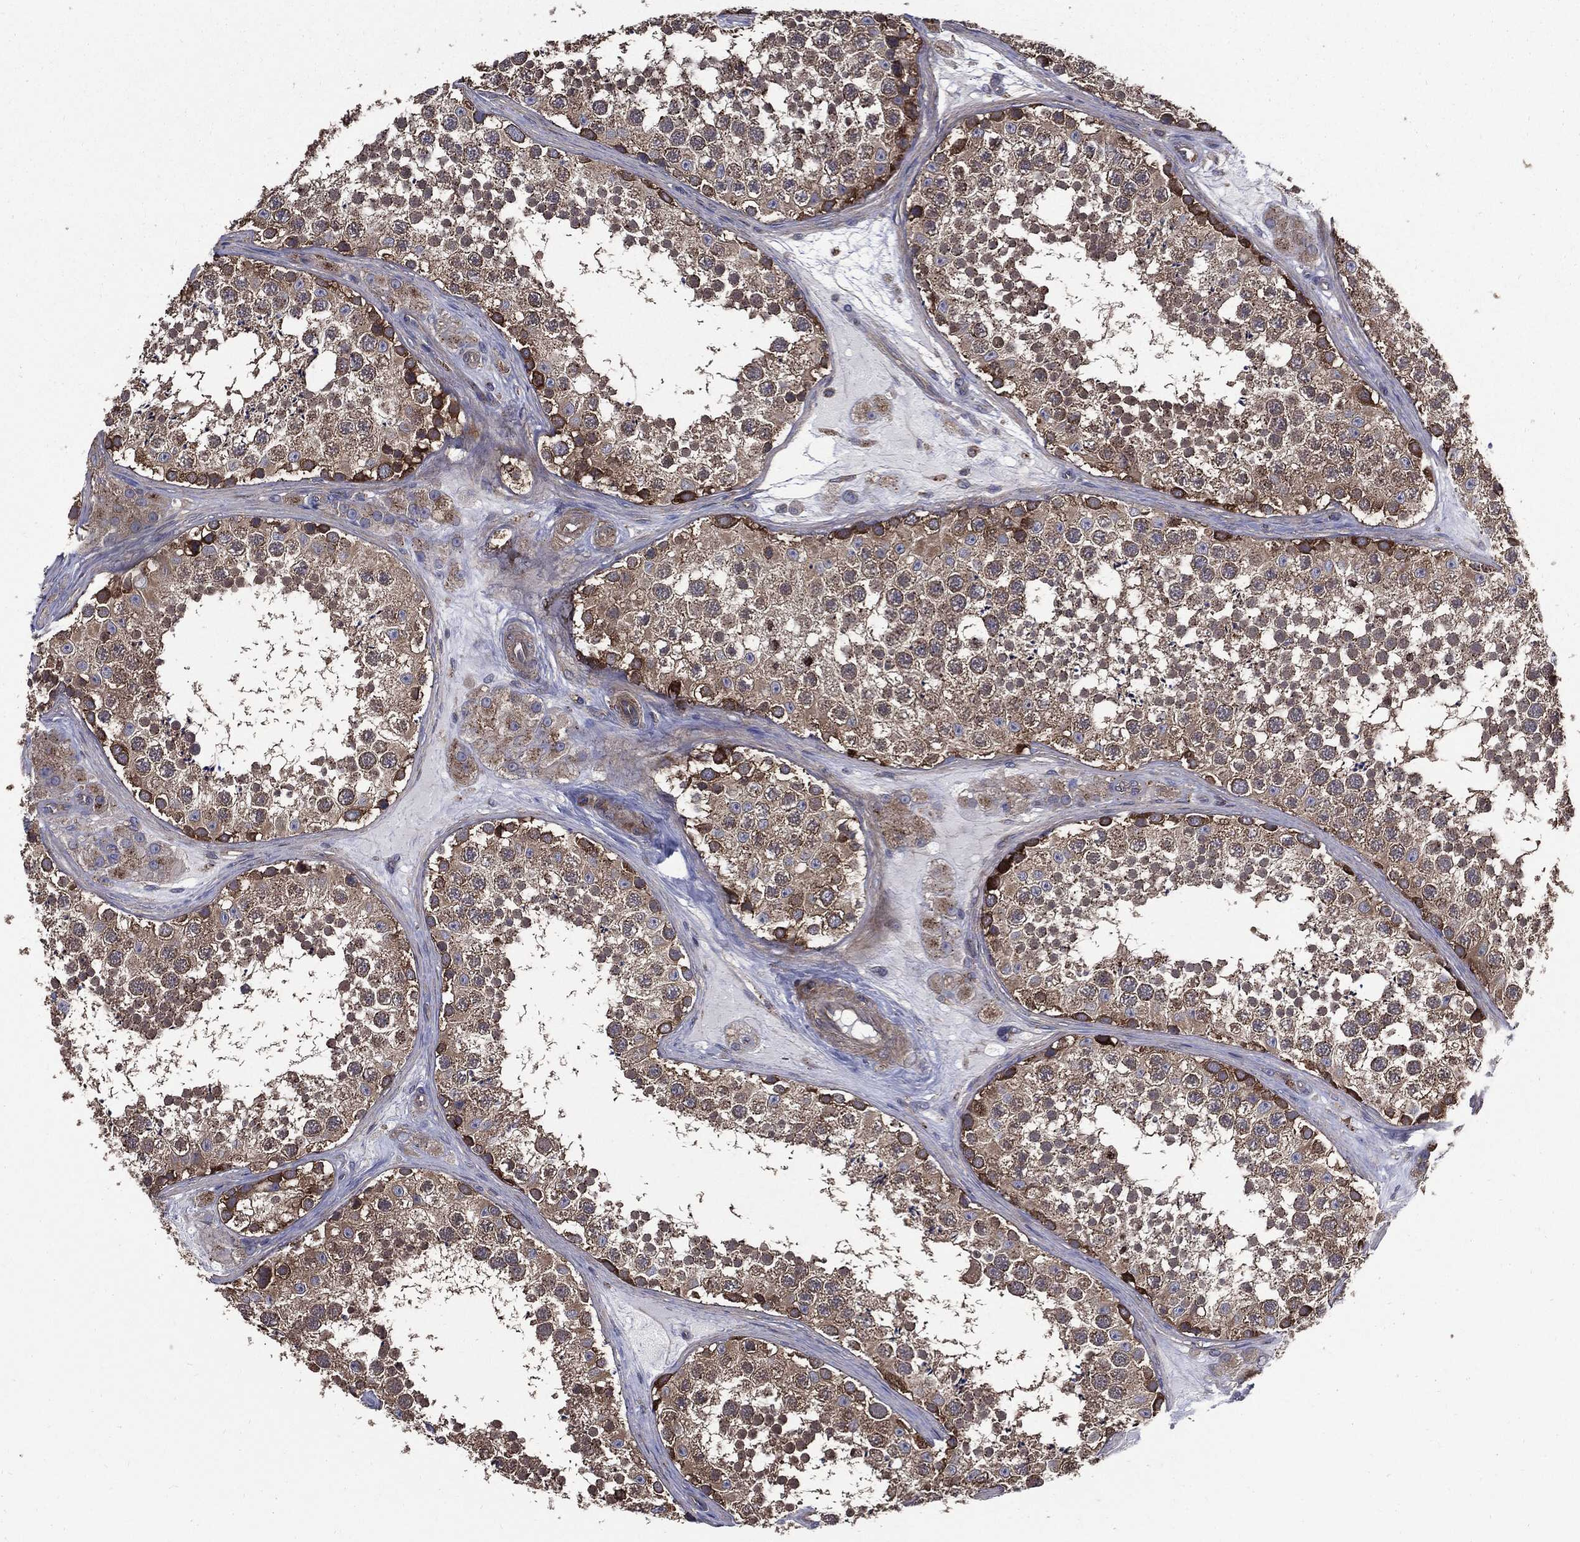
{"staining": {"intensity": "strong", "quantity": "<25%", "location": "cytoplasmic/membranous"}, "tissue": "testis", "cell_type": "Cells in seminiferous ducts", "image_type": "normal", "snomed": [{"axis": "morphology", "description": "Normal tissue, NOS"}, {"axis": "topography", "description": "Testis"}], "caption": "Protein staining of unremarkable testis reveals strong cytoplasmic/membranous staining in approximately <25% of cells in seminiferous ducts.", "gene": "PDCD6IP", "patient": {"sex": "male", "age": 41}}